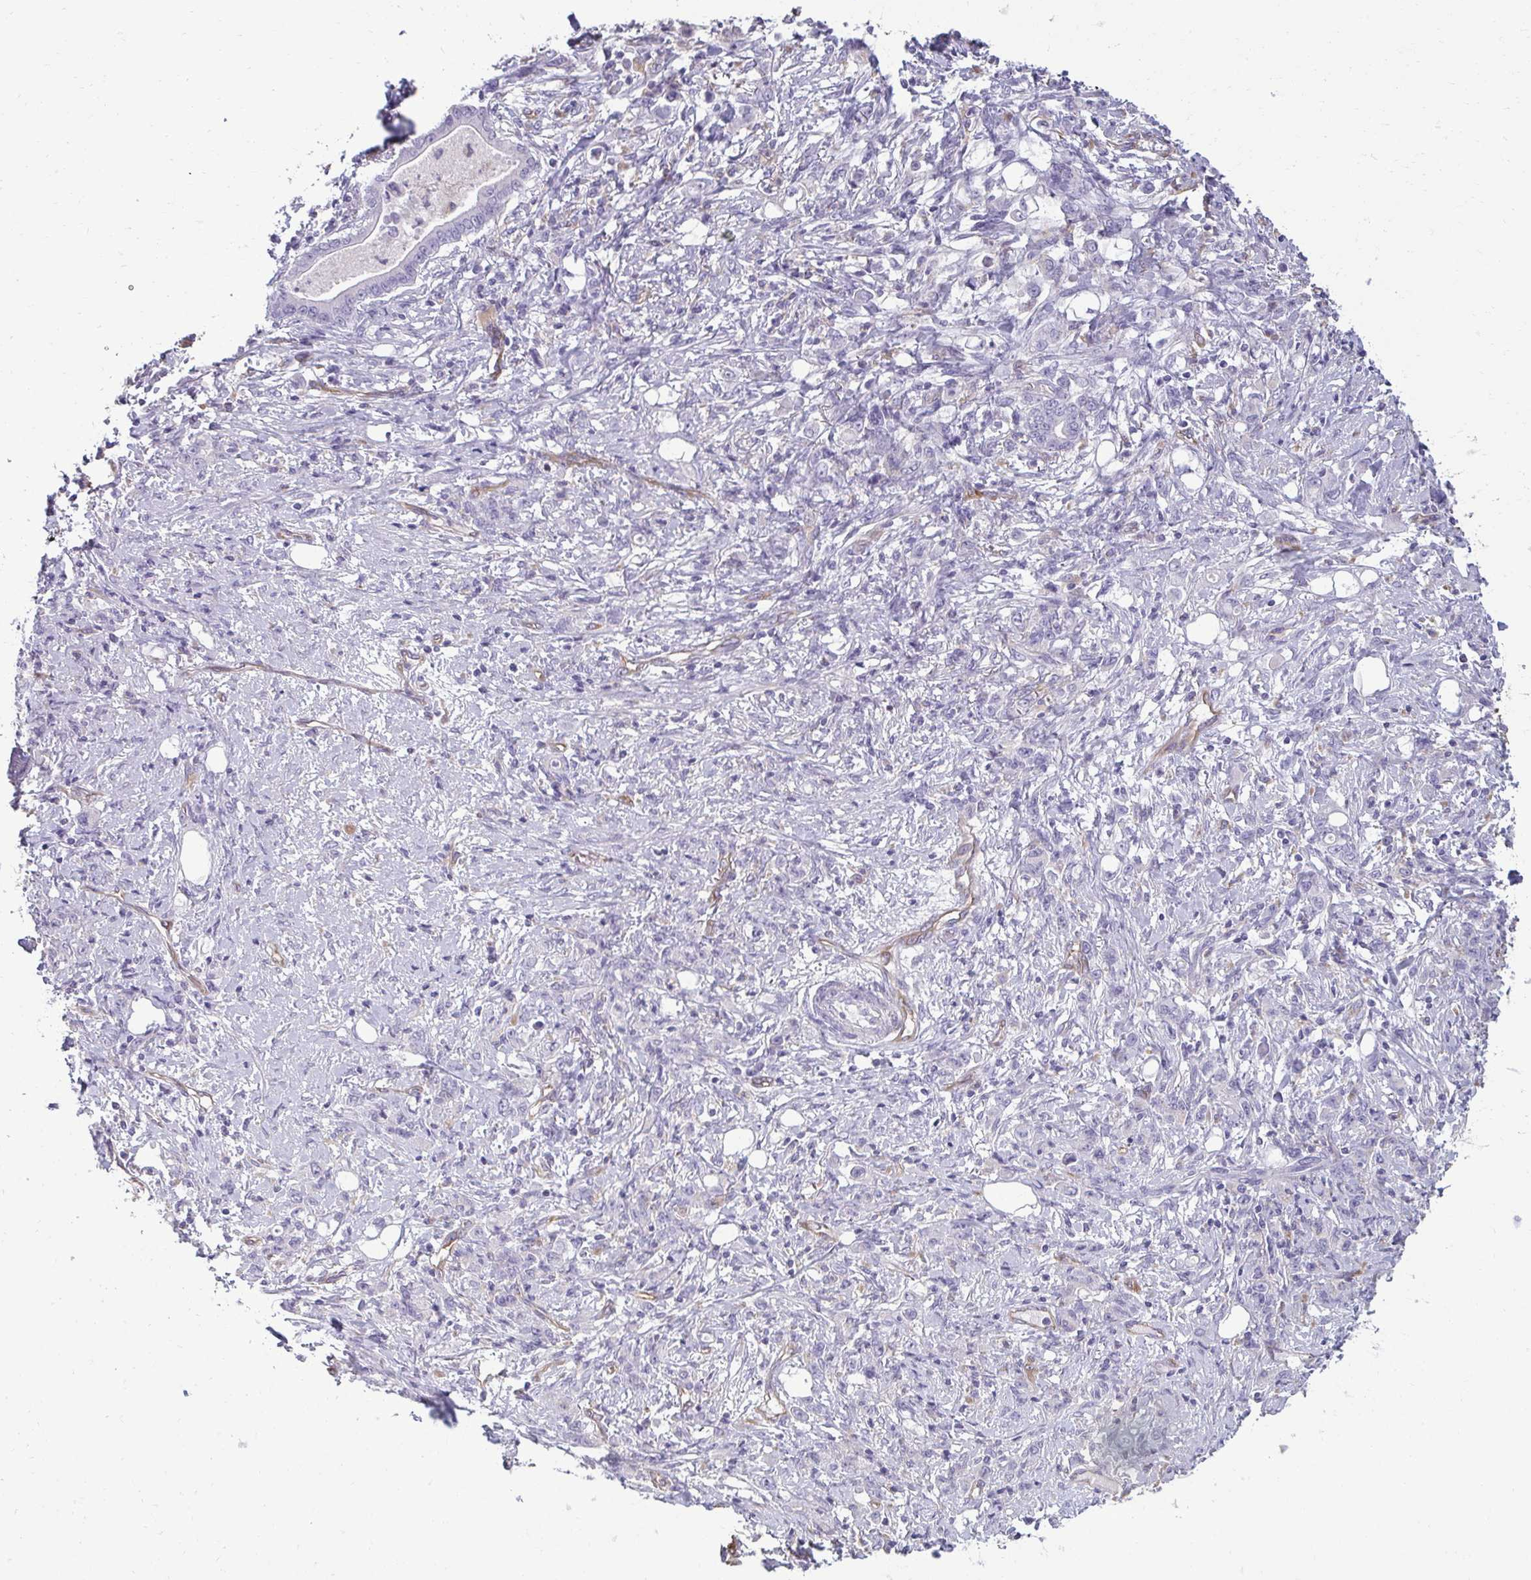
{"staining": {"intensity": "negative", "quantity": "none", "location": "none"}, "tissue": "stomach cancer", "cell_type": "Tumor cells", "image_type": "cancer", "snomed": [{"axis": "morphology", "description": "Adenocarcinoma, NOS"}, {"axis": "topography", "description": "Stomach"}], "caption": "Tumor cells show no significant positivity in stomach adenocarcinoma. (Brightfield microscopy of DAB IHC at high magnification).", "gene": "PDE2A", "patient": {"sex": "female", "age": 79}}